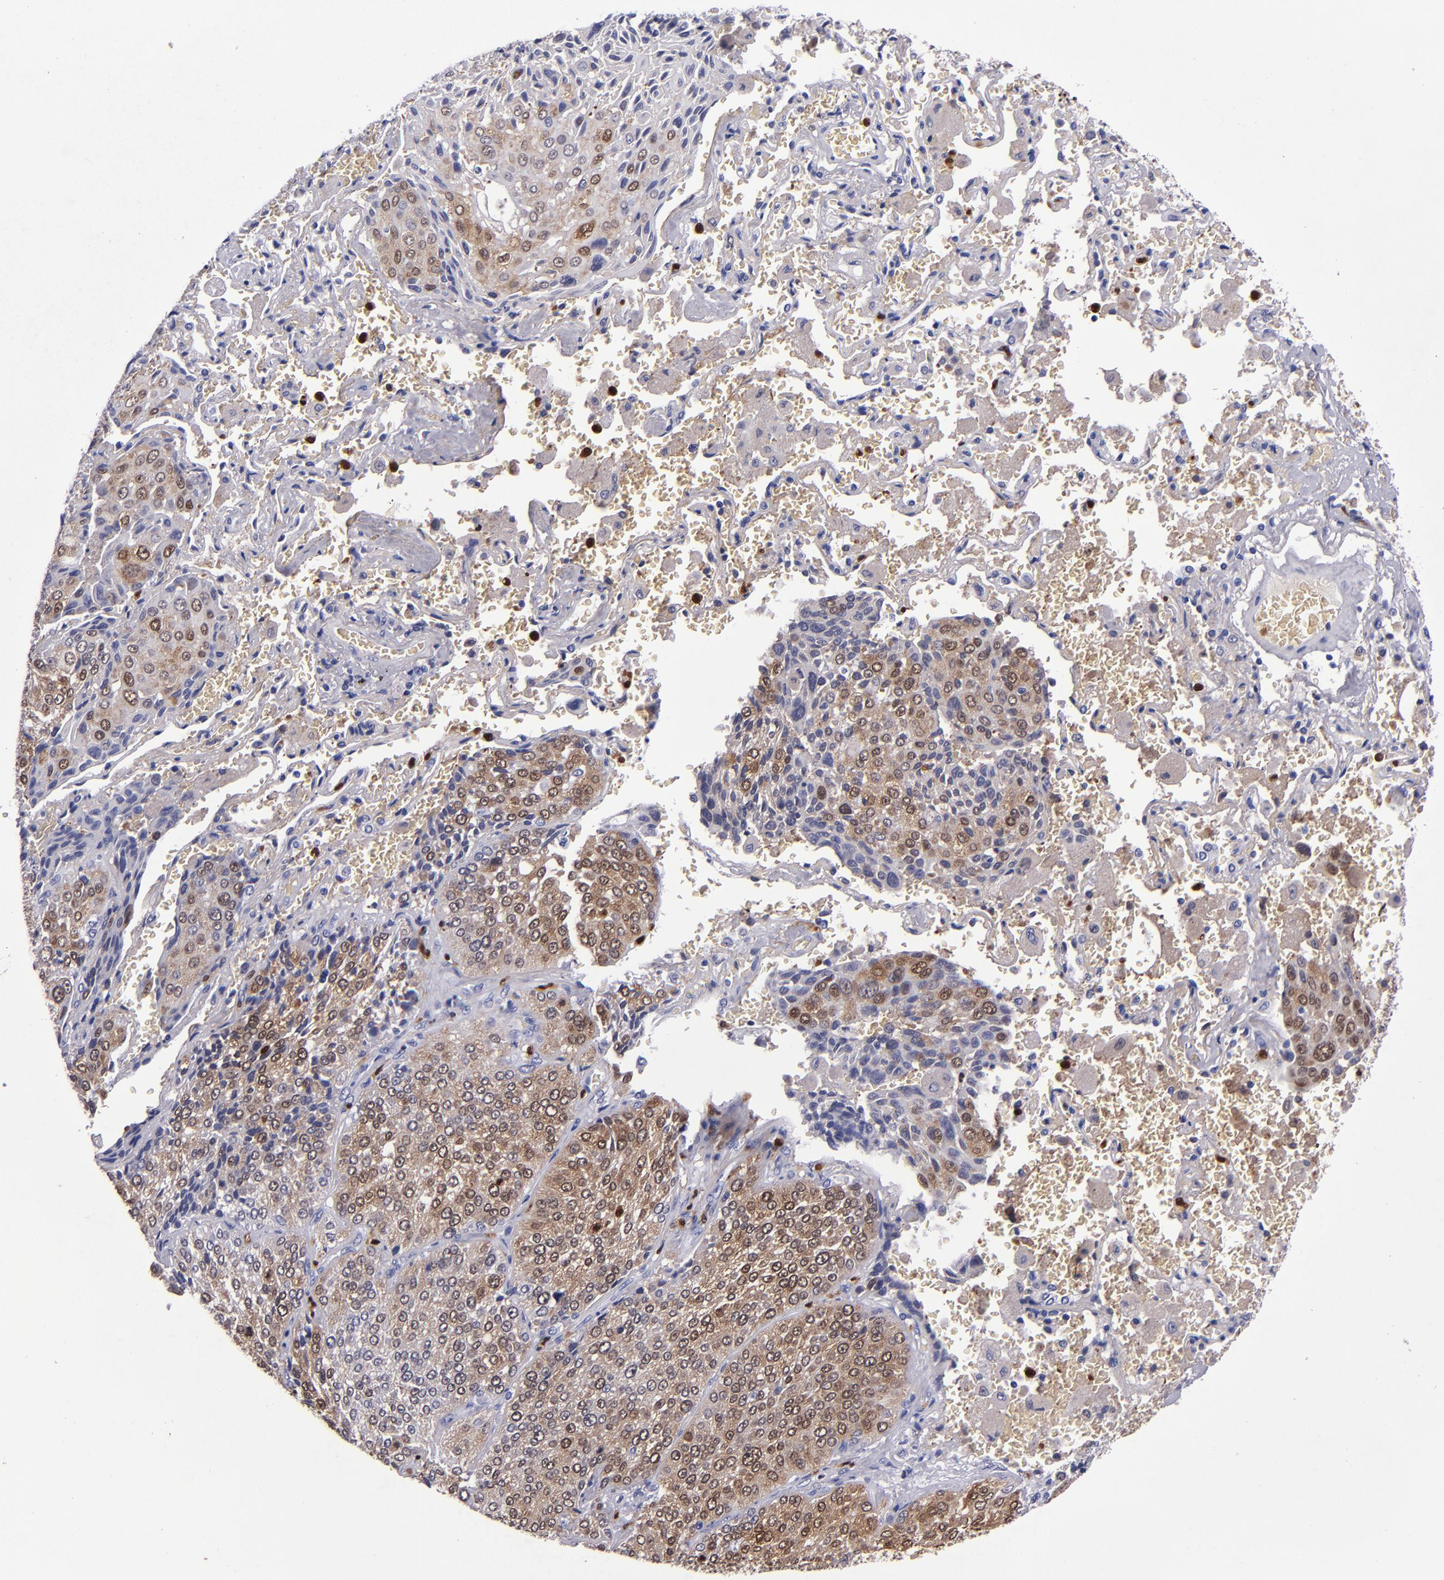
{"staining": {"intensity": "moderate", "quantity": "25%-75%", "location": "cytoplasmic/membranous,nuclear"}, "tissue": "lung cancer", "cell_type": "Tumor cells", "image_type": "cancer", "snomed": [{"axis": "morphology", "description": "Squamous cell carcinoma, NOS"}, {"axis": "topography", "description": "Lung"}], "caption": "Squamous cell carcinoma (lung) stained for a protein reveals moderate cytoplasmic/membranous and nuclear positivity in tumor cells. (brown staining indicates protein expression, while blue staining denotes nuclei).", "gene": "S100A8", "patient": {"sex": "male", "age": 54}}